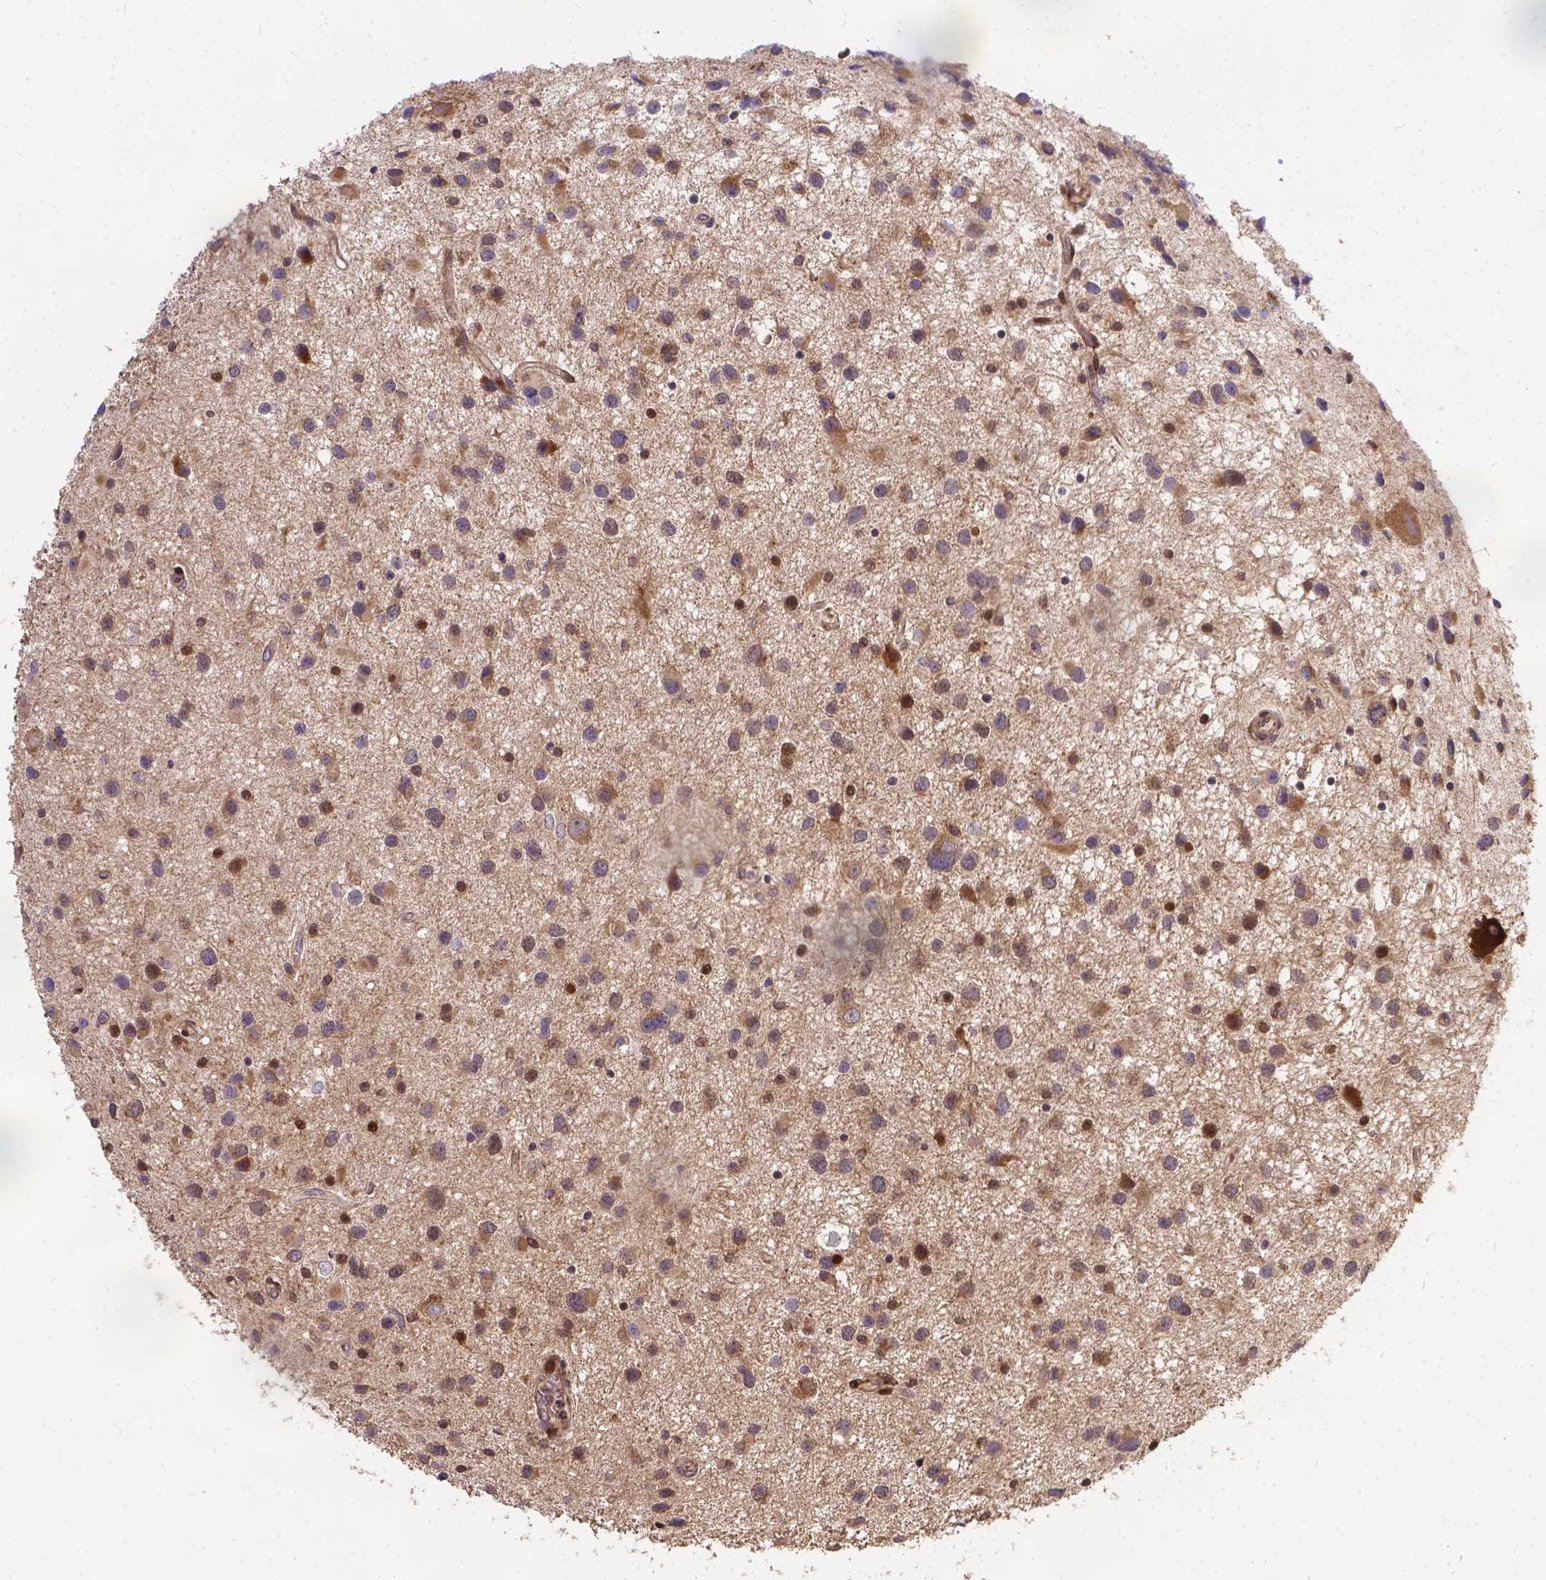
{"staining": {"intensity": "weak", "quantity": ">75%", "location": "cytoplasmic/membranous"}, "tissue": "glioma", "cell_type": "Tumor cells", "image_type": "cancer", "snomed": [{"axis": "morphology", "description": "Glioma, malignant, Low grade"}, {"axis": "topography", "description": "Brain"}], "caption": "Glioma tissue exhibits weak cytoplasmic/membranous positivity in about >75% of tumor cells, visualized by immunohistochemistry.", "gene": "DENND6A", "patient": {"sex": "female", "age": 32}}